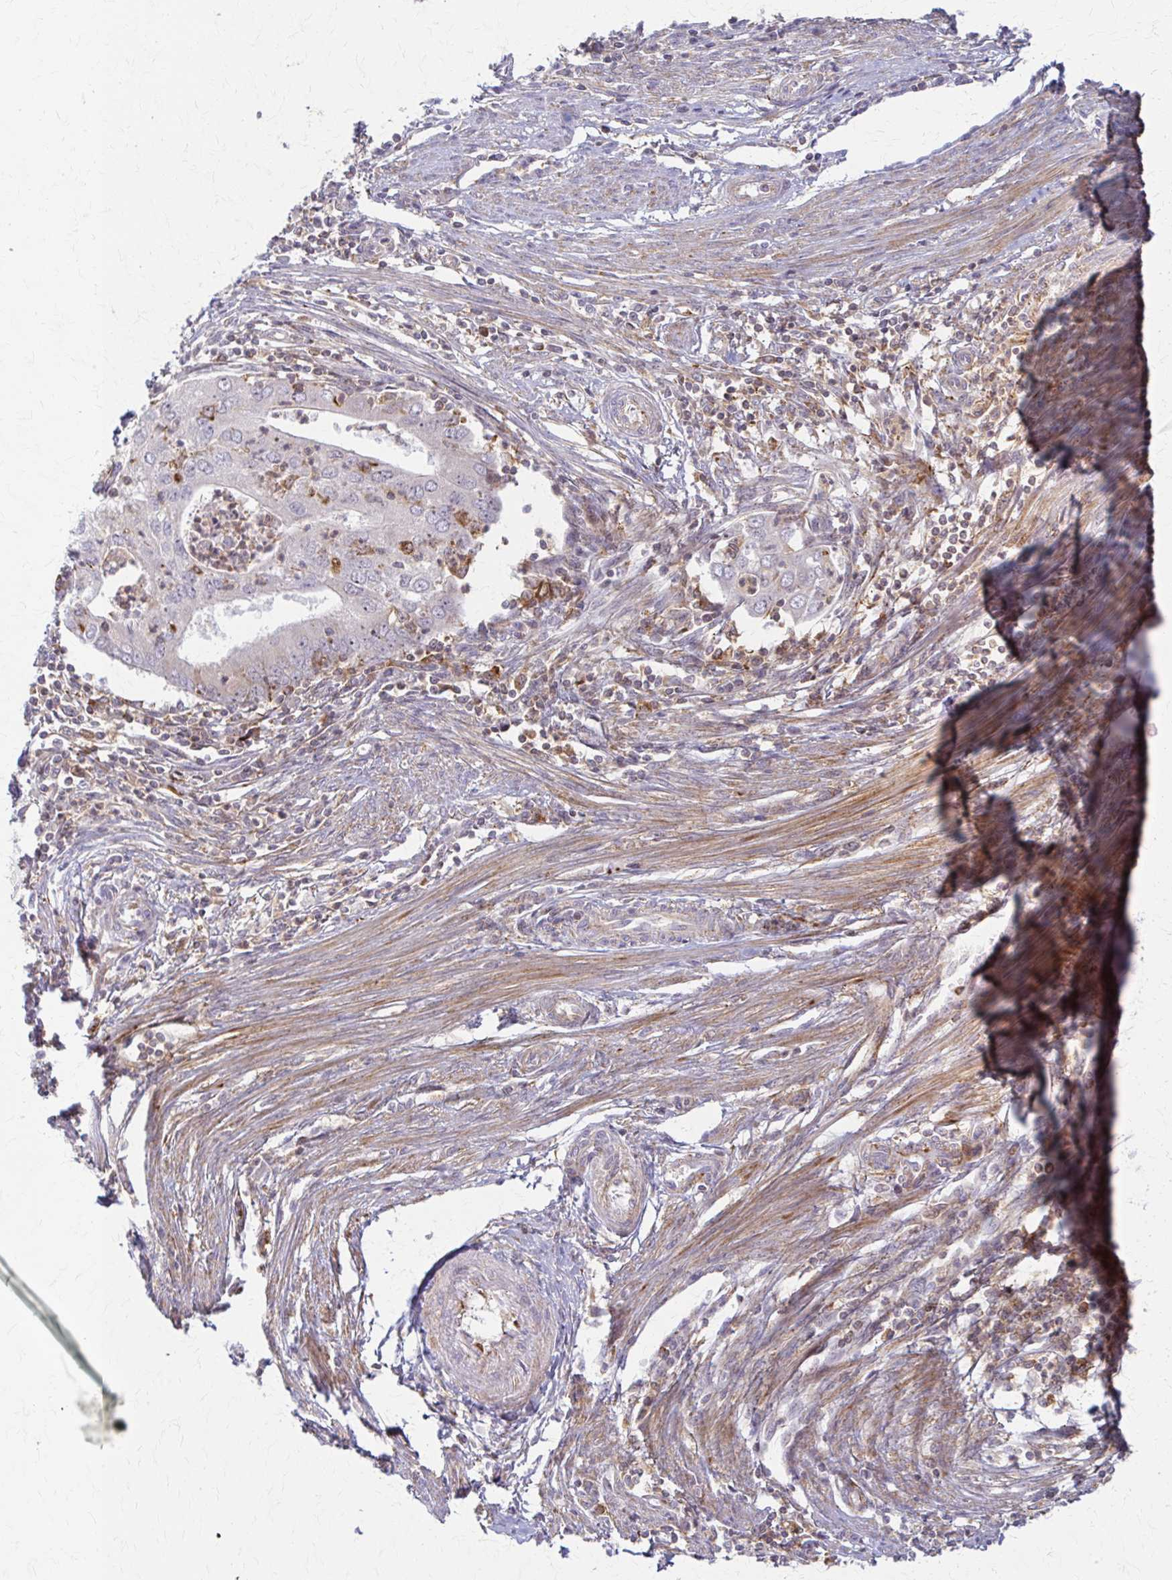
{"staining": {"intensity": "strong", "quantity": "25%-75%", "location": "cytoplasmic/membranous"}, "tissue": "endometrial cancer", "cell_type": "Tumor cells", "image_type": "cancer", "snomed": [{"axis": "morphology", "description": "Adenocarcinoma, NOS"}, {"axis": "topography", "description": "Endometrium"}], "caption": "Protein staining of endometrial cancer tissue shows strong cytoplasmic/membranous expression in about 25%-75% of tumor cells. Using DAB (3,3'-diaminobenzidine) (brown) and hematoxylin (blue) stains, captured at high magnification using brightfield microscopy.", "gene": "ARHGAP35", "patient": {"sex": "female", "age": 50}}